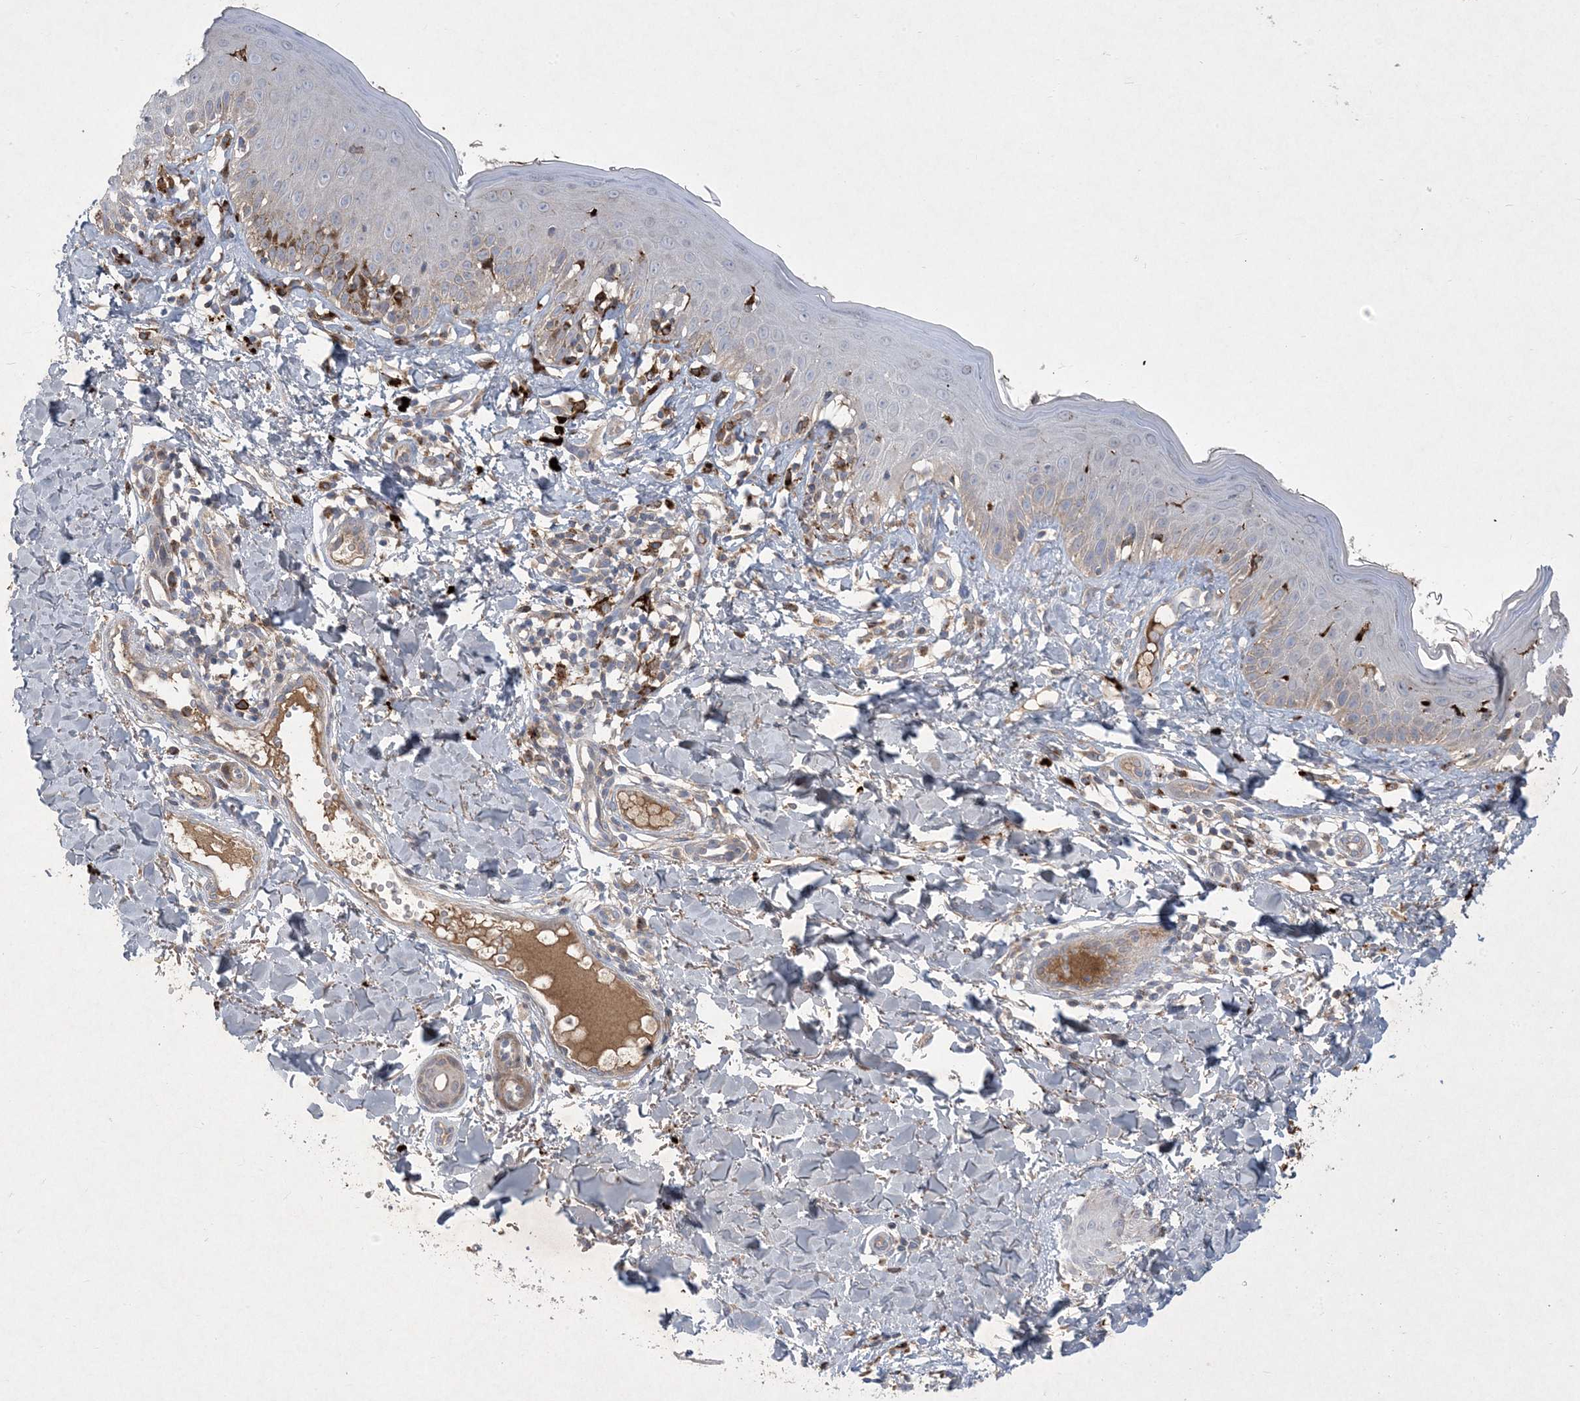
{"staining": {"intensity": "negative", "quantity": "none", "location": "none"}, "tissue": "skin", "cell_type": "Fibroblasts", "image_type": "normal", "snomed": [{"axis": "morphology", "description": "Normal tissue, NOS"}, {"axis": "topography", "description": "Skin"}], "caption": "Fibroblasts show no significant staining in benign skin. (IHC, brightfield microscopy, high magnification).", "gene": "MASP2", "patient": {"sex": "male", "age": 52}}